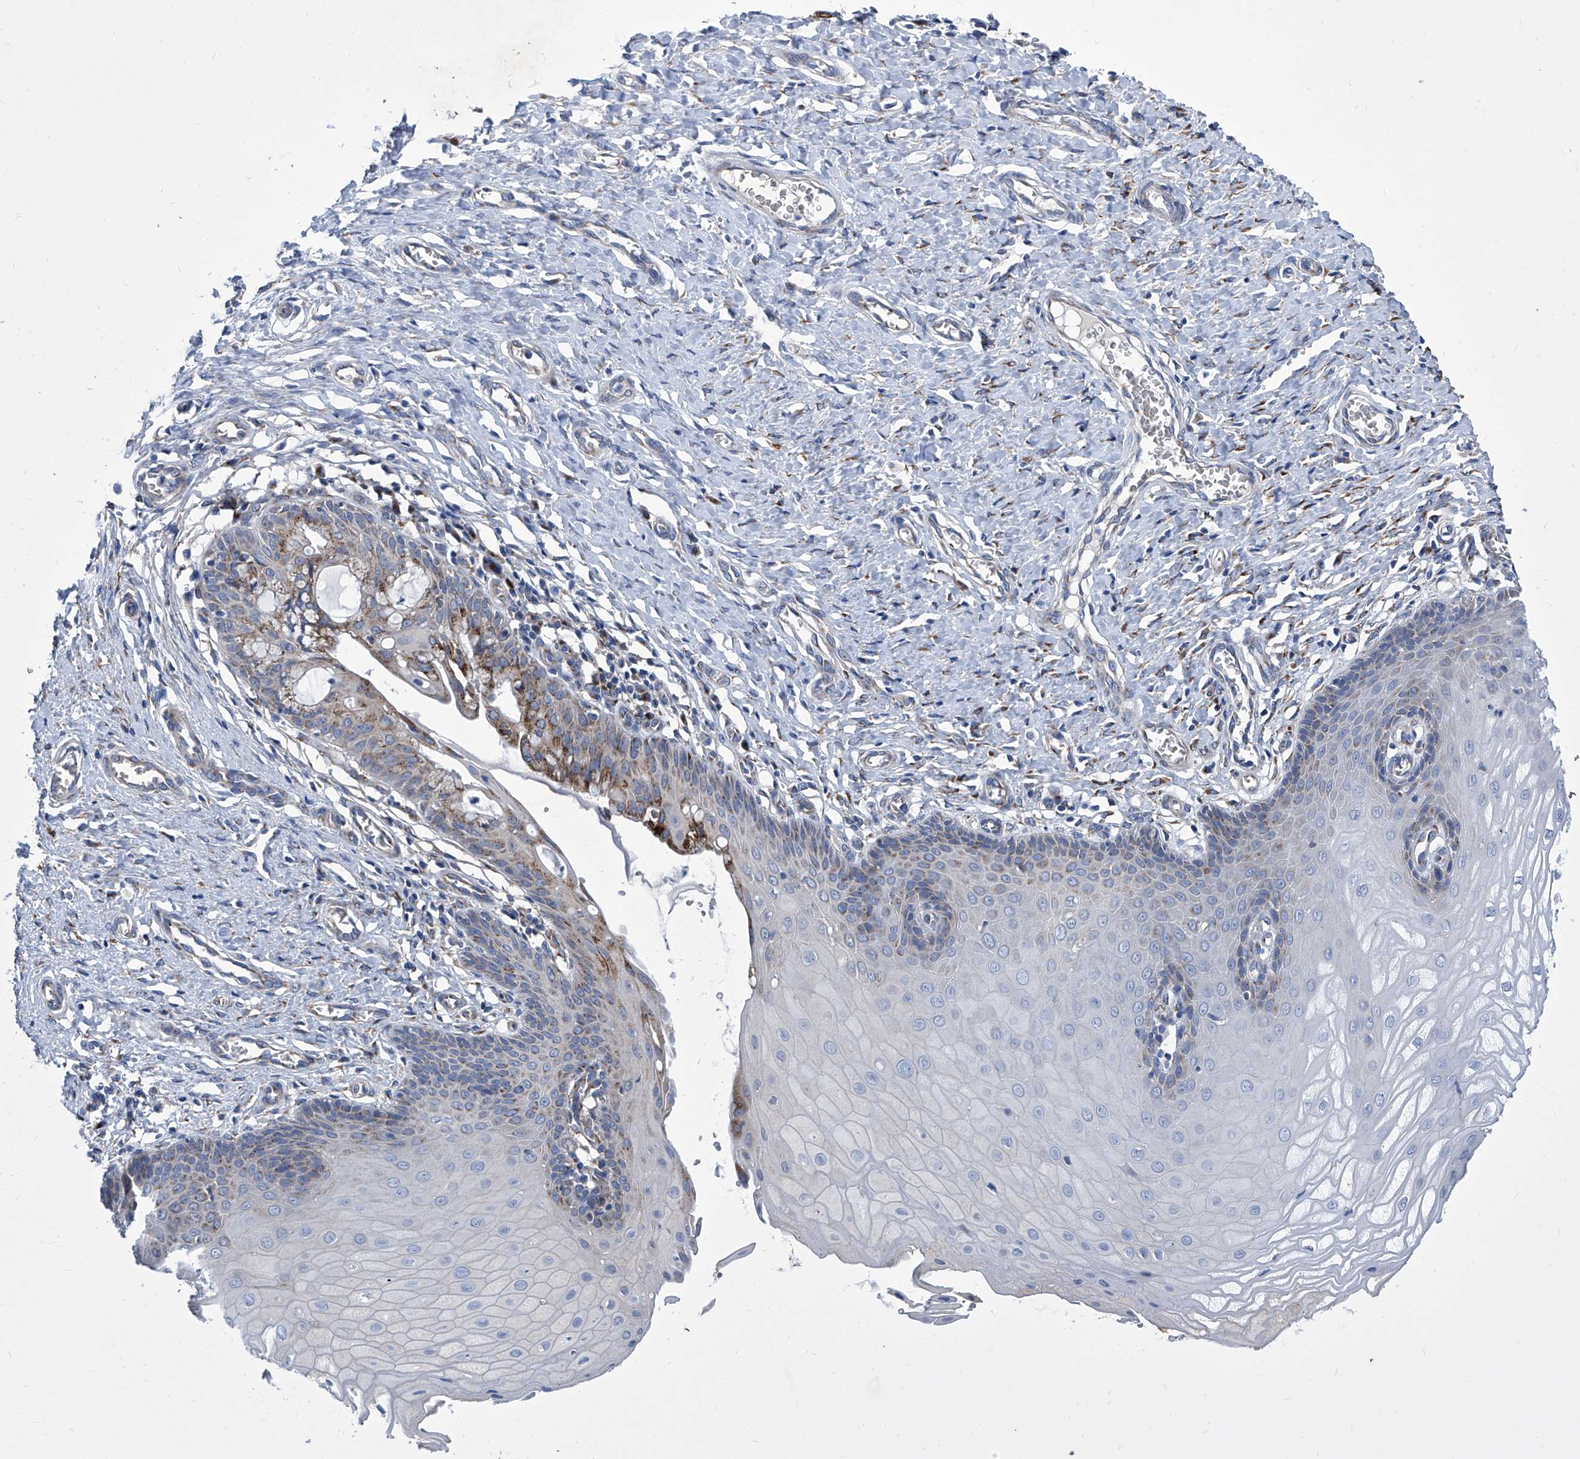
{"staining": {"intensity": "moderate", "quantity": "25%-75%", "location": "cytoplasmic/membranous"}, "tissue": "cervix", "cell_type": "Glandular cells", "image_type": "normal", "snomed": [{"axis": "morphology", "description": "Normal tissue, NOS"}, {"axis": "topography", "description": "Cervix"}], "caption": "IHC (DAB) staining of benign cervix displays moderate cytoplasmic/membranous protein positivity in approximately 25%-75% of glandular cells. (DAB IHC with brightfield microscopy, high magnification).", "gene": "TJAP1", "patient": {"sex": "female", "age": 55}}